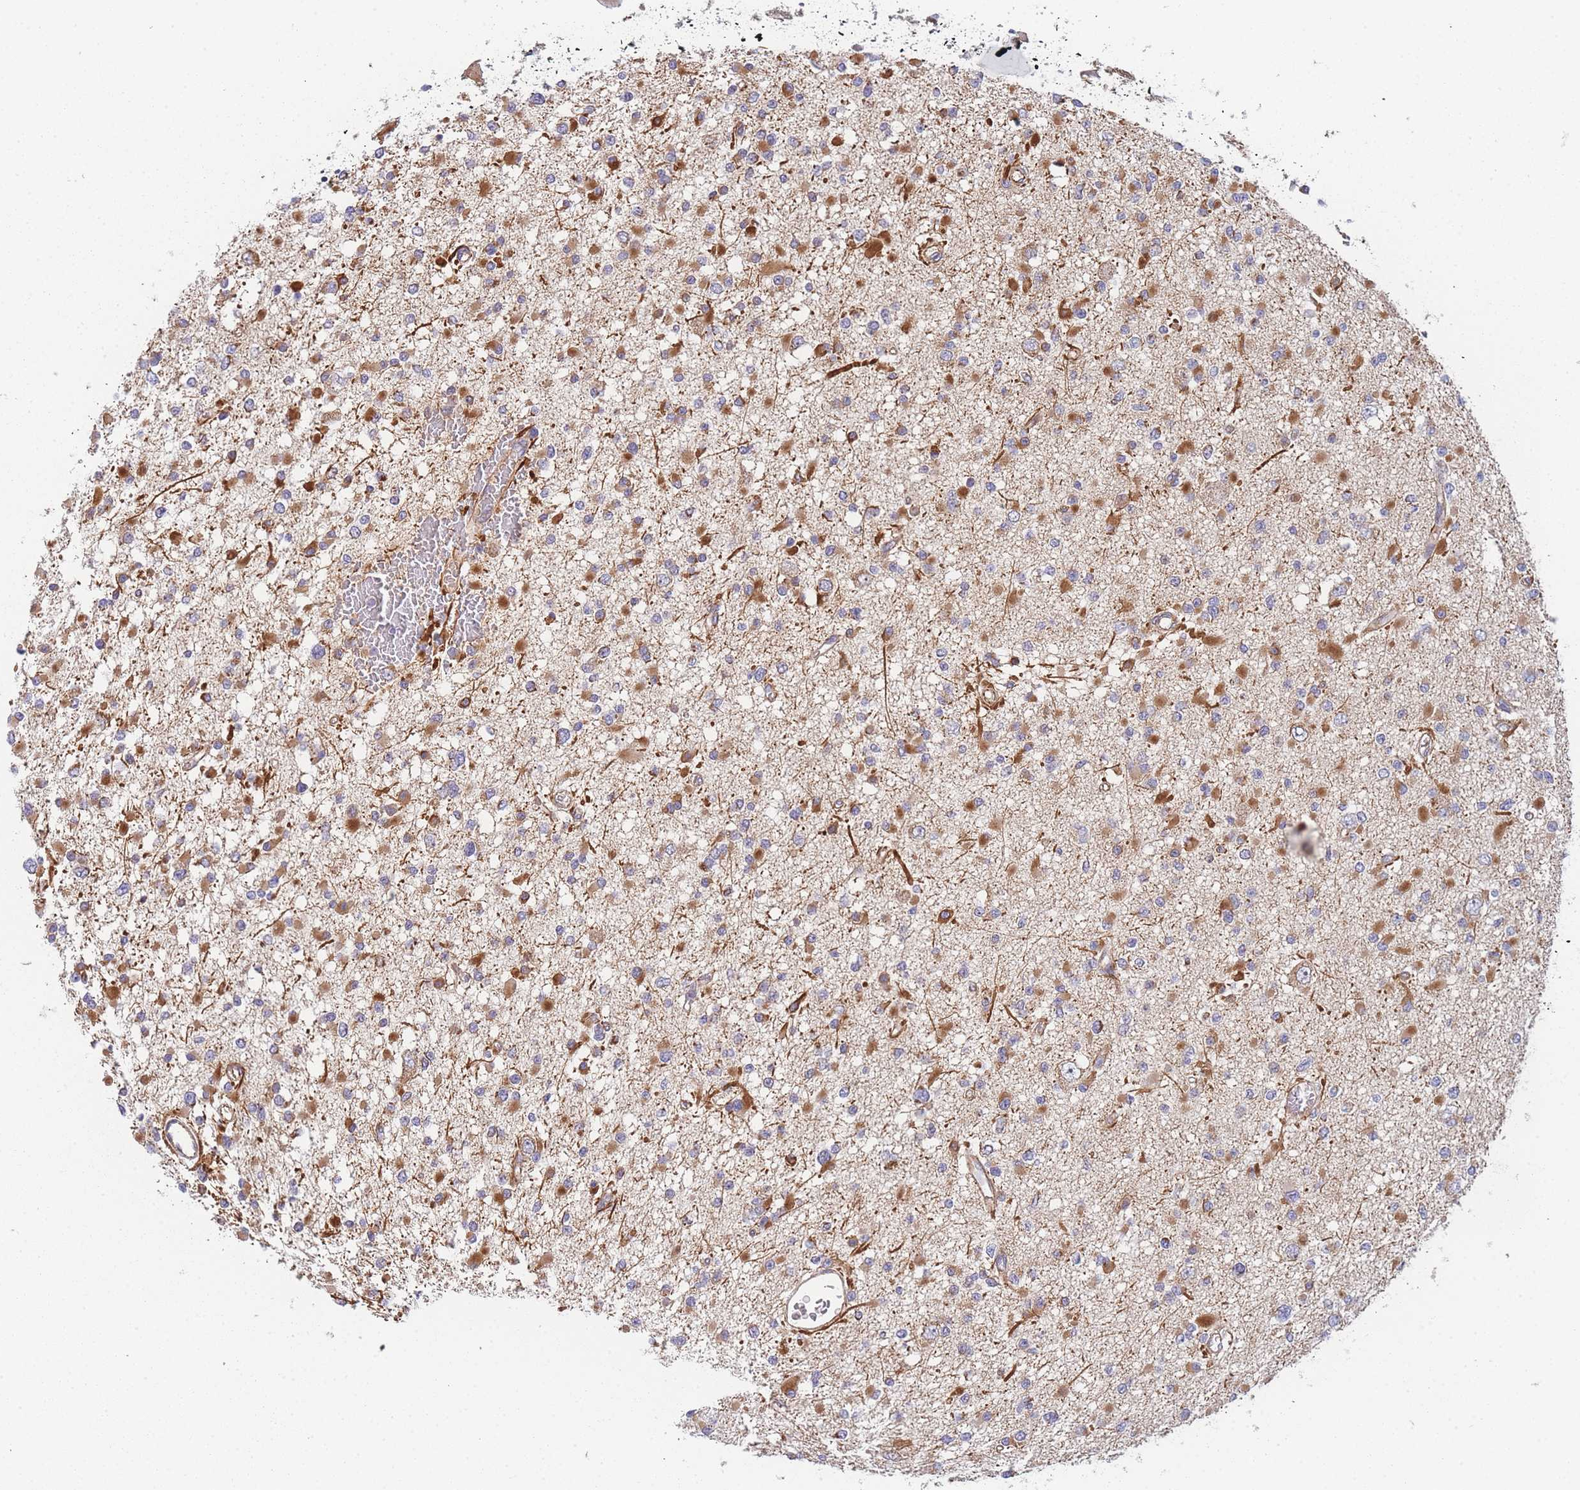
{"staining": {"intensity": "moderate", "quantity": ">75%", "location": "cytoplasmic/membranous"}, "tissue": "glioma", "cell_type": "Tumor cells", "image_type": "cancer", "snomed": [{"axis": "morphology", "description": "Glioma, malignant, Low grade"}, {"axis": "topography", "description": "Brain"}], "caption": "An IHC image of neoplastic tissue is shown. Protein staining in brown labels moderate cytoplasmic/membranous positivity in glioma within tumor cells.", "gene": "MTRES1", "patient": {"sex": "female", "age": 22}}